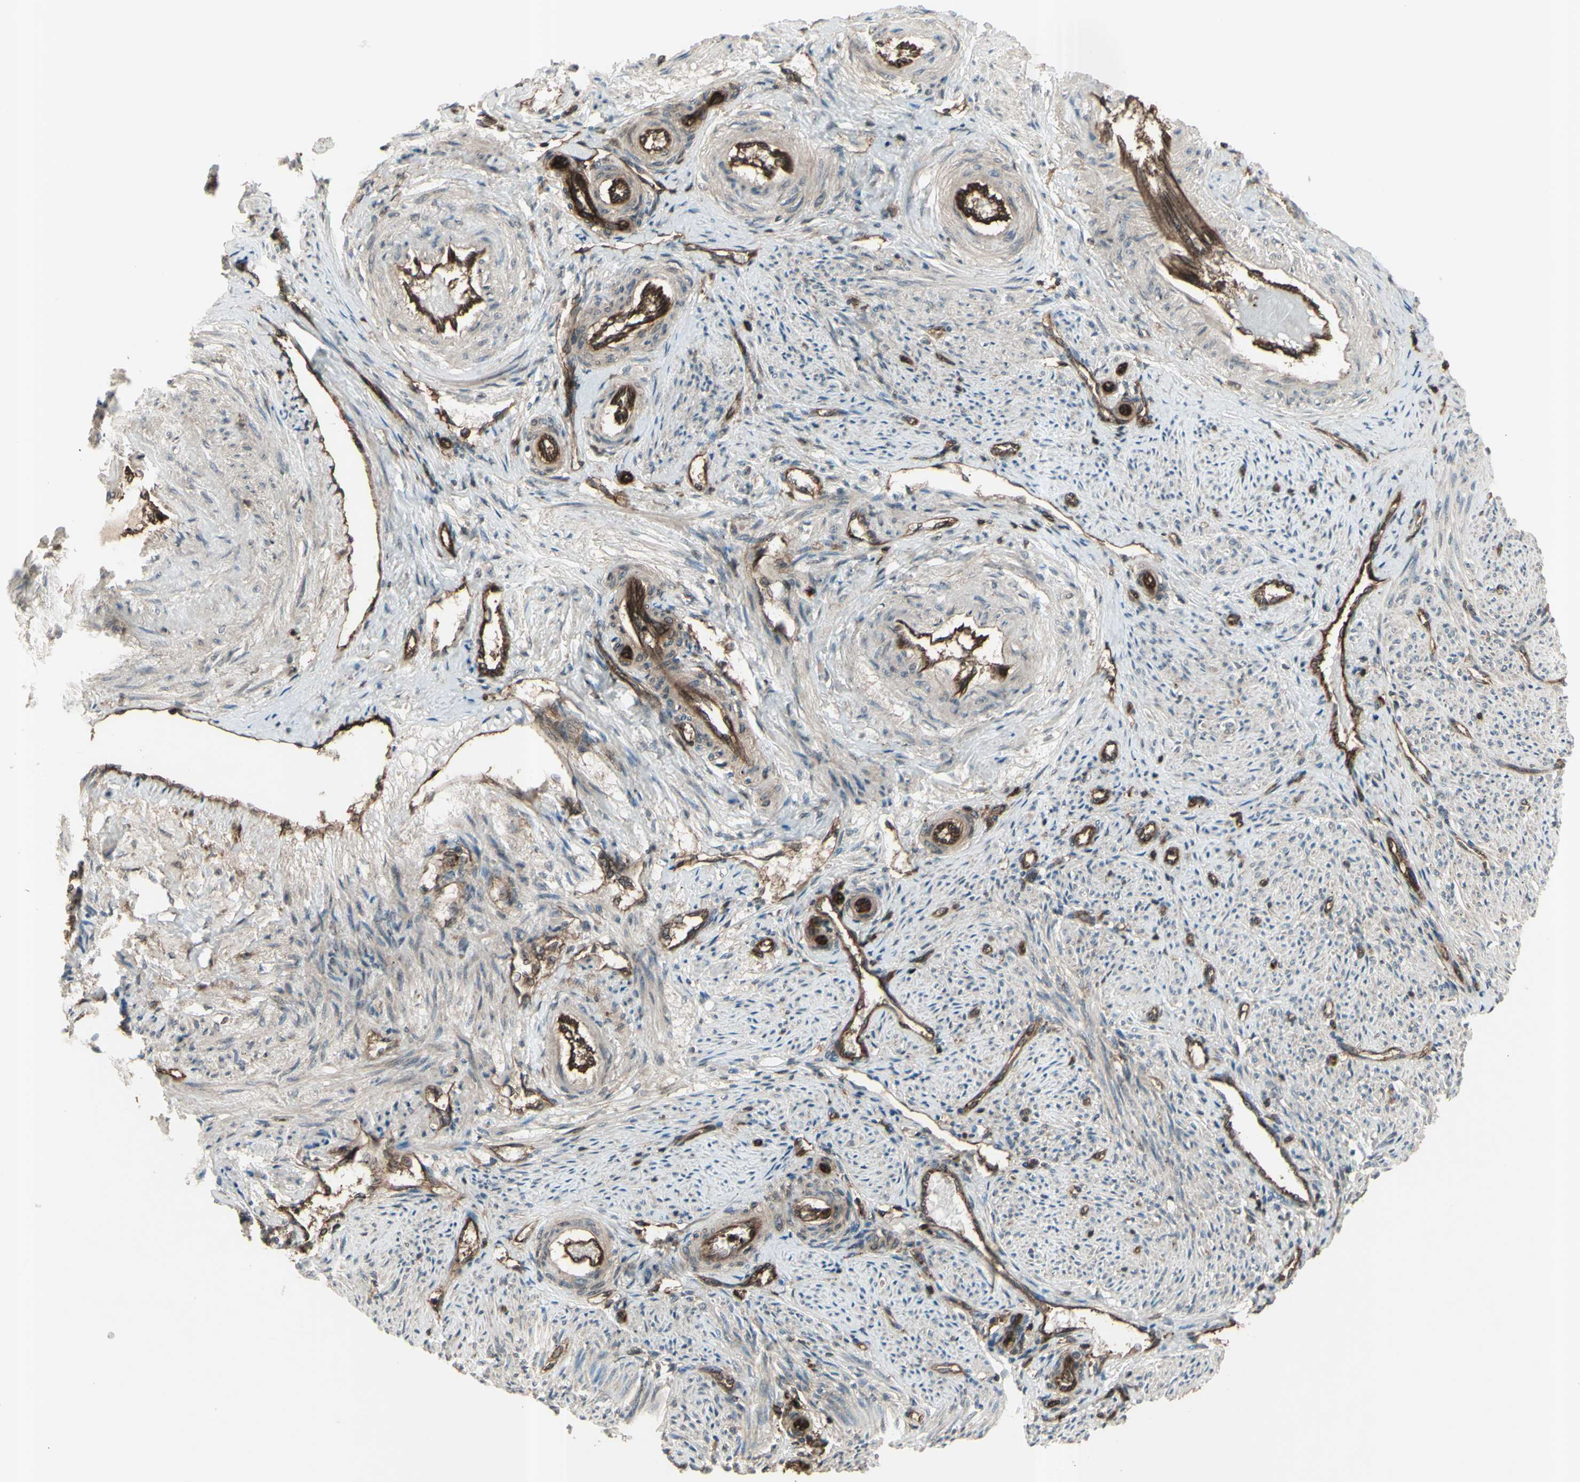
{"staining": {"intensity": "moderate", "quantity": ">75%", "location": "cytoplasmic/membranous"}, "tissue": "endometrium", "cell_type": "Cells in endometrial stroma", "image_type": "normal", "snomed": [{"axis": "morphology", "description": "Normal tissue, NOS"}, {"axis": "topography", "description": "Endometrium"}], "caption": "The image demonstrates staining of normal endometrium, revealing moderate cytoplasmic/membranous protein expression (brown color) within cells in endometrial stroma. Using DAB (brown) and hematoxylin (blue) stains, captured at high magnification using brightfield microscopy.", "gene": "FXYD5", "patient": {"sex": "female", "age": 42}}